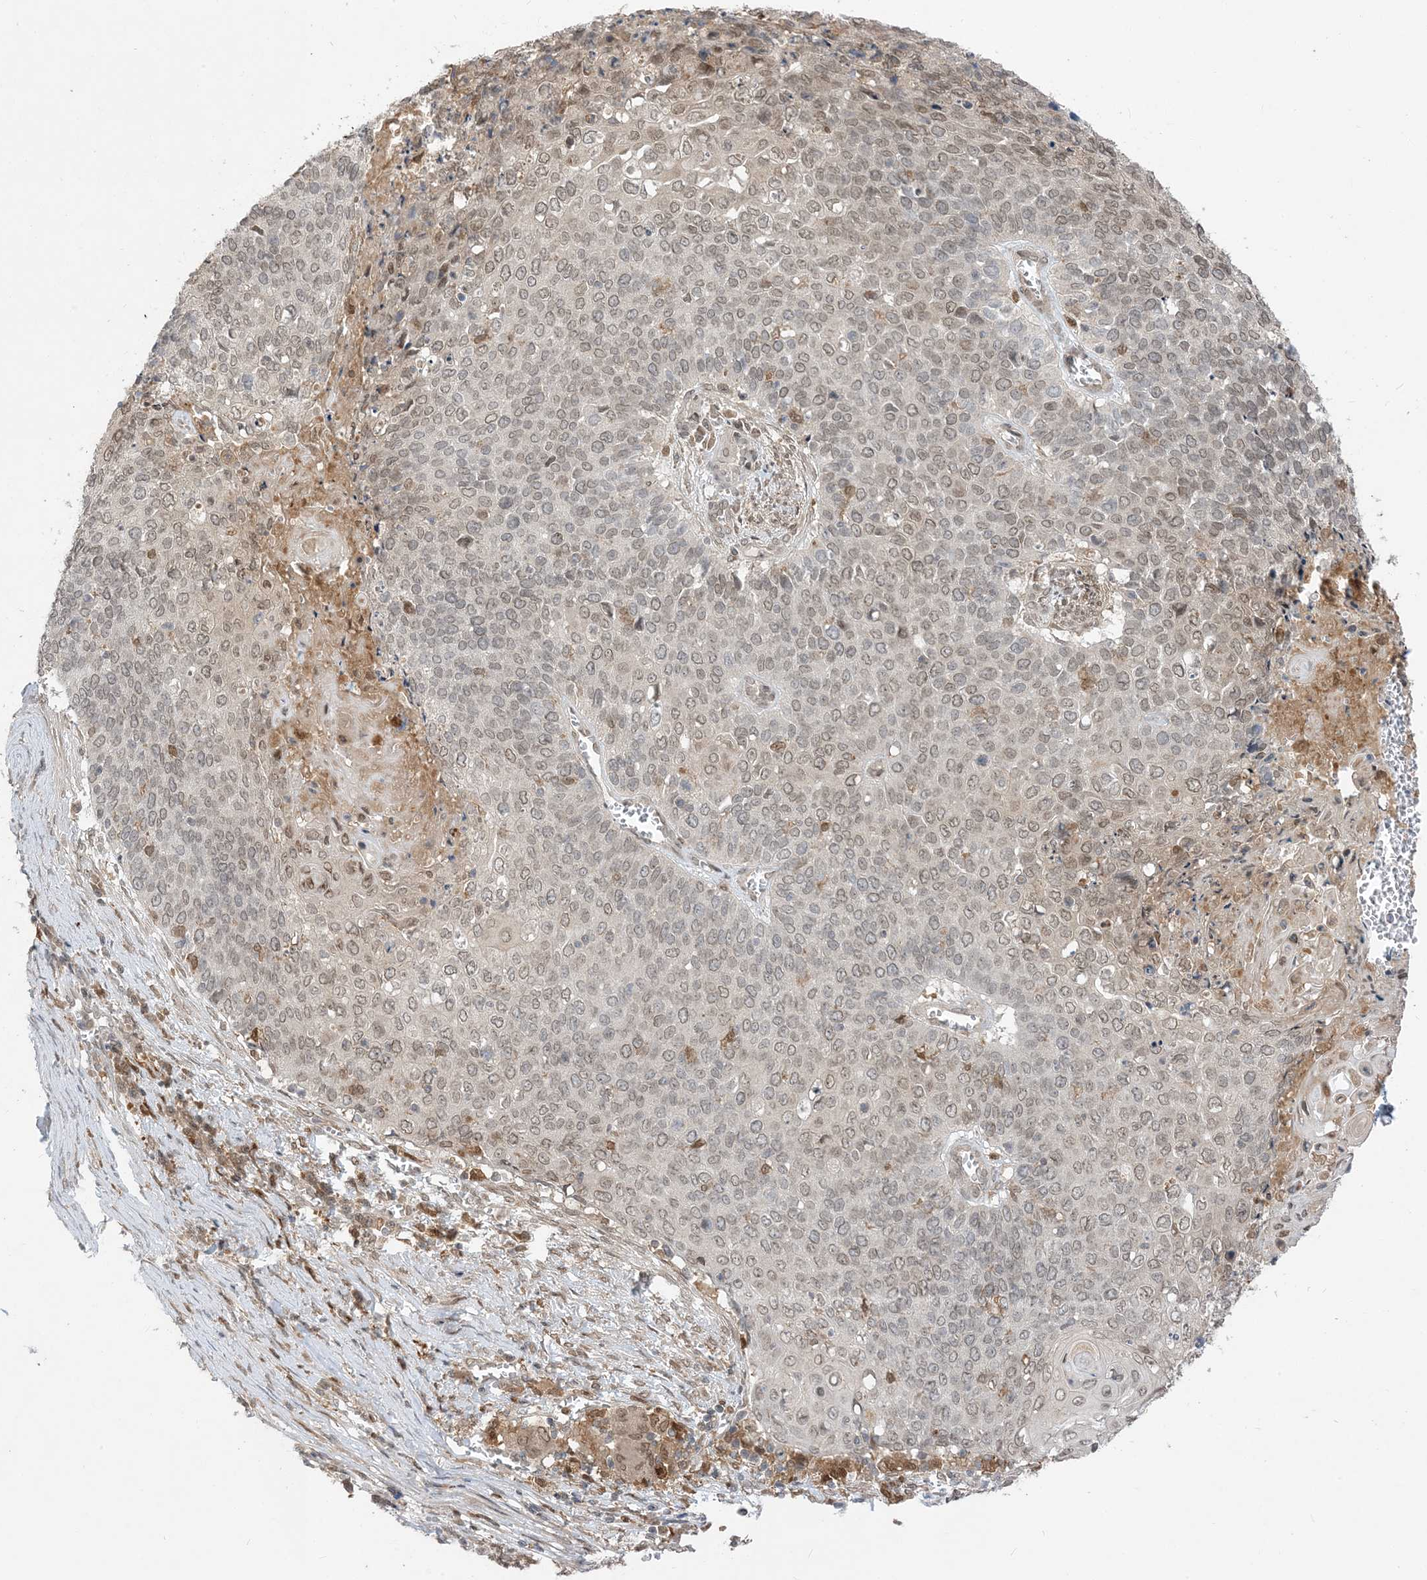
{"staining": {"intensity": "weak", "quantity": "25%-75%", "location": "cytoplasmic/membranous,nuclear"}, "tissue": "cervical cancer", "cell_type": "Tumor cells", "image_type": "cancer", "snomed": [{"axis": "morphology", "description": "Squamous cell carcinoma, NOS"}, {"axis": "topography", "description": "Cervix"}], "caption": "Cervical squamous cell carcinoma was stained to show a protein in brown. There is low levels of weak cytoplasmic/membranous and nuclear positivity in about 25%-75% of tumor cells.", "gene": "NAGK", "patient": {"sex": "female", "age": 39}}